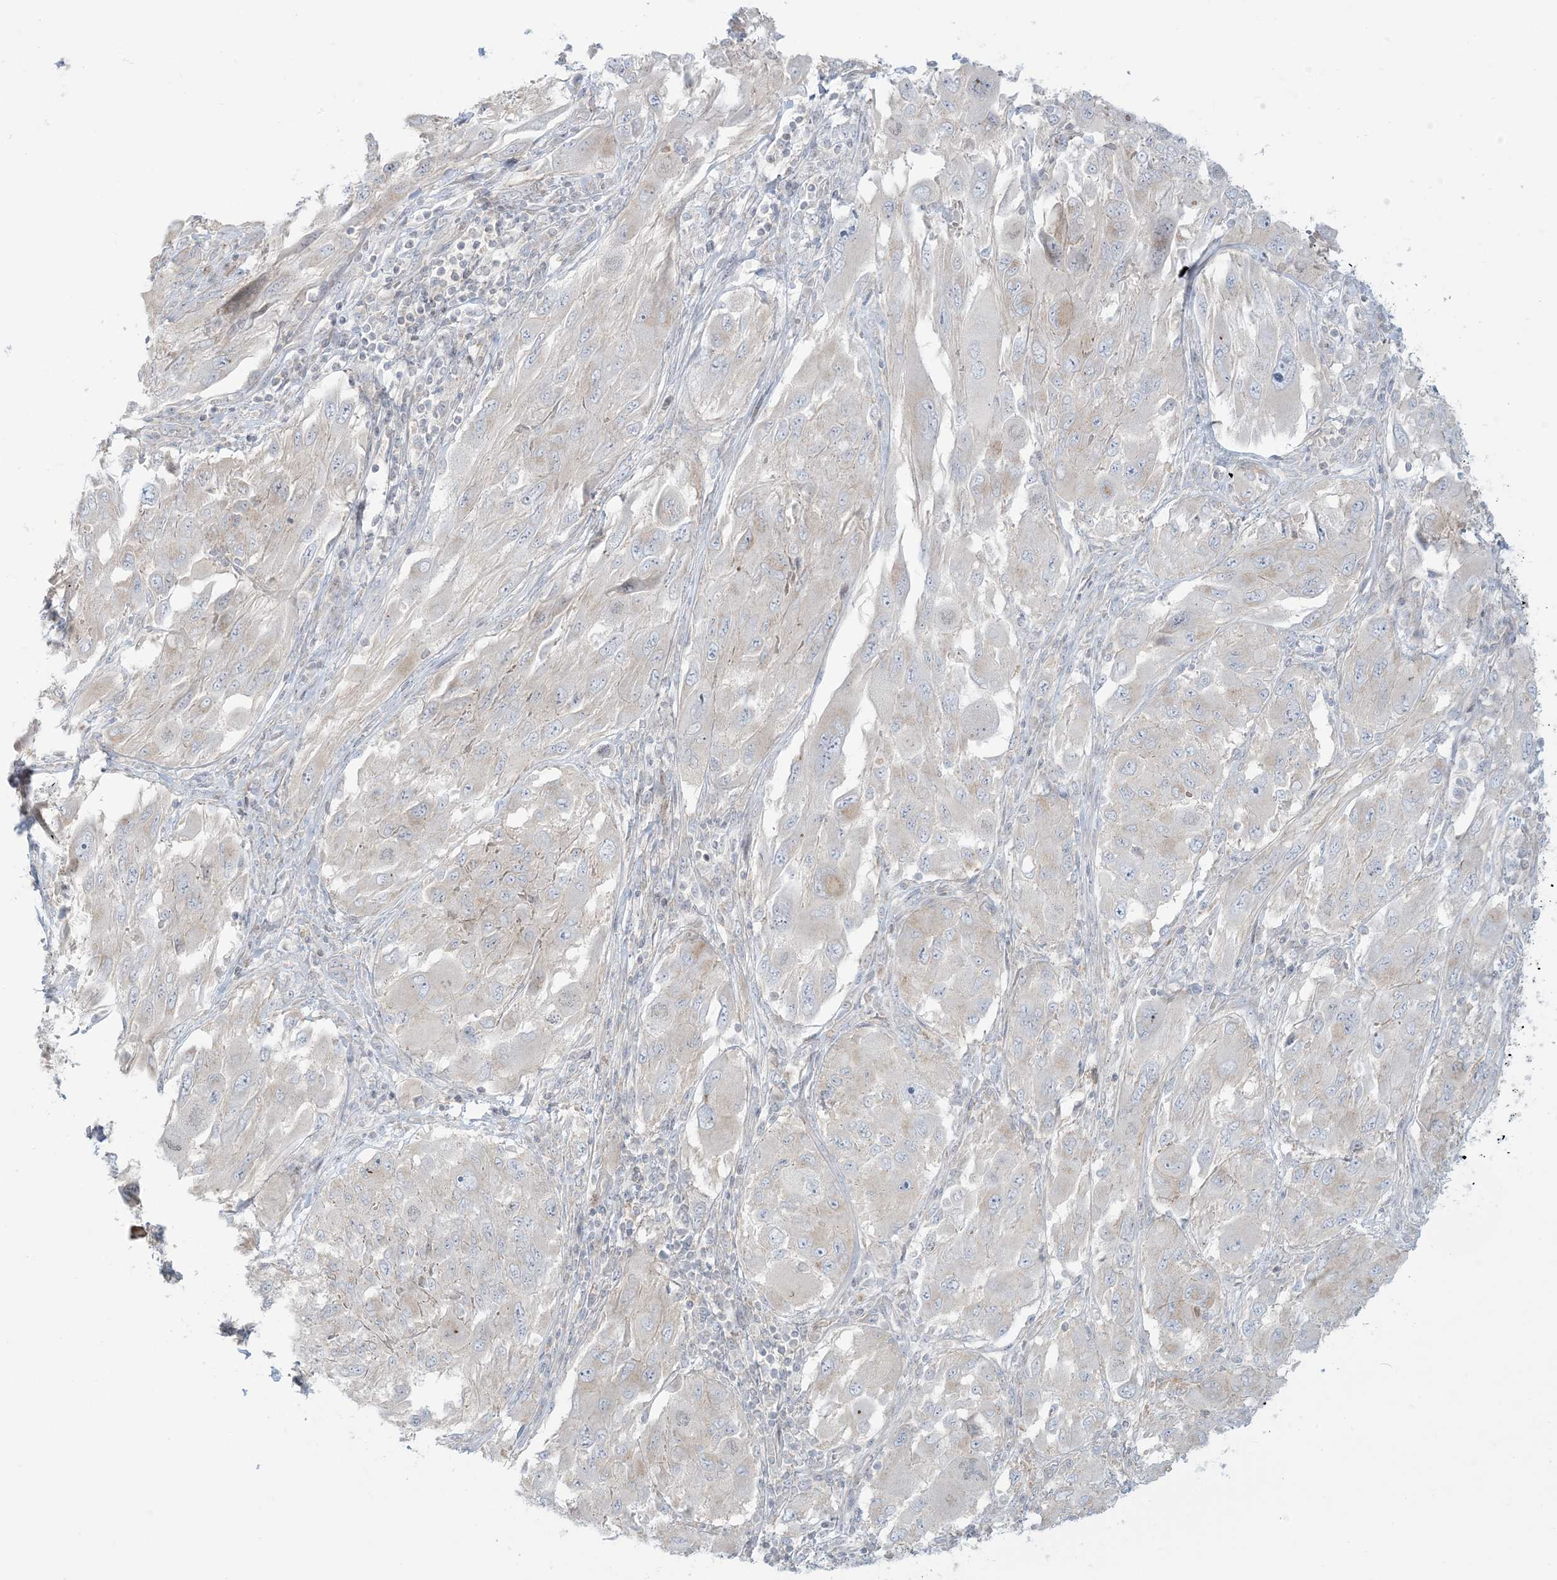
{"staining": {"intensity": "negative", "quantity": "none", "location": "none"}, "tissue": "melanoma", "cell_type": "Tumor cells", "image_type": "cancer", "snomed": [{"axis": "morphology", "description": "Malignant melanoma, NOS"}, {"axis": "topography", "description": "Skin"}], "caption": "A micrograph of malignant melanoma stained for a protein shows no brown staining in tumor cells. (DAB (3,3'-diaminobenzidine) IHC, high magnification).", "gene": "AFTPH", "patient": {"sex": "female", "age": 91}}